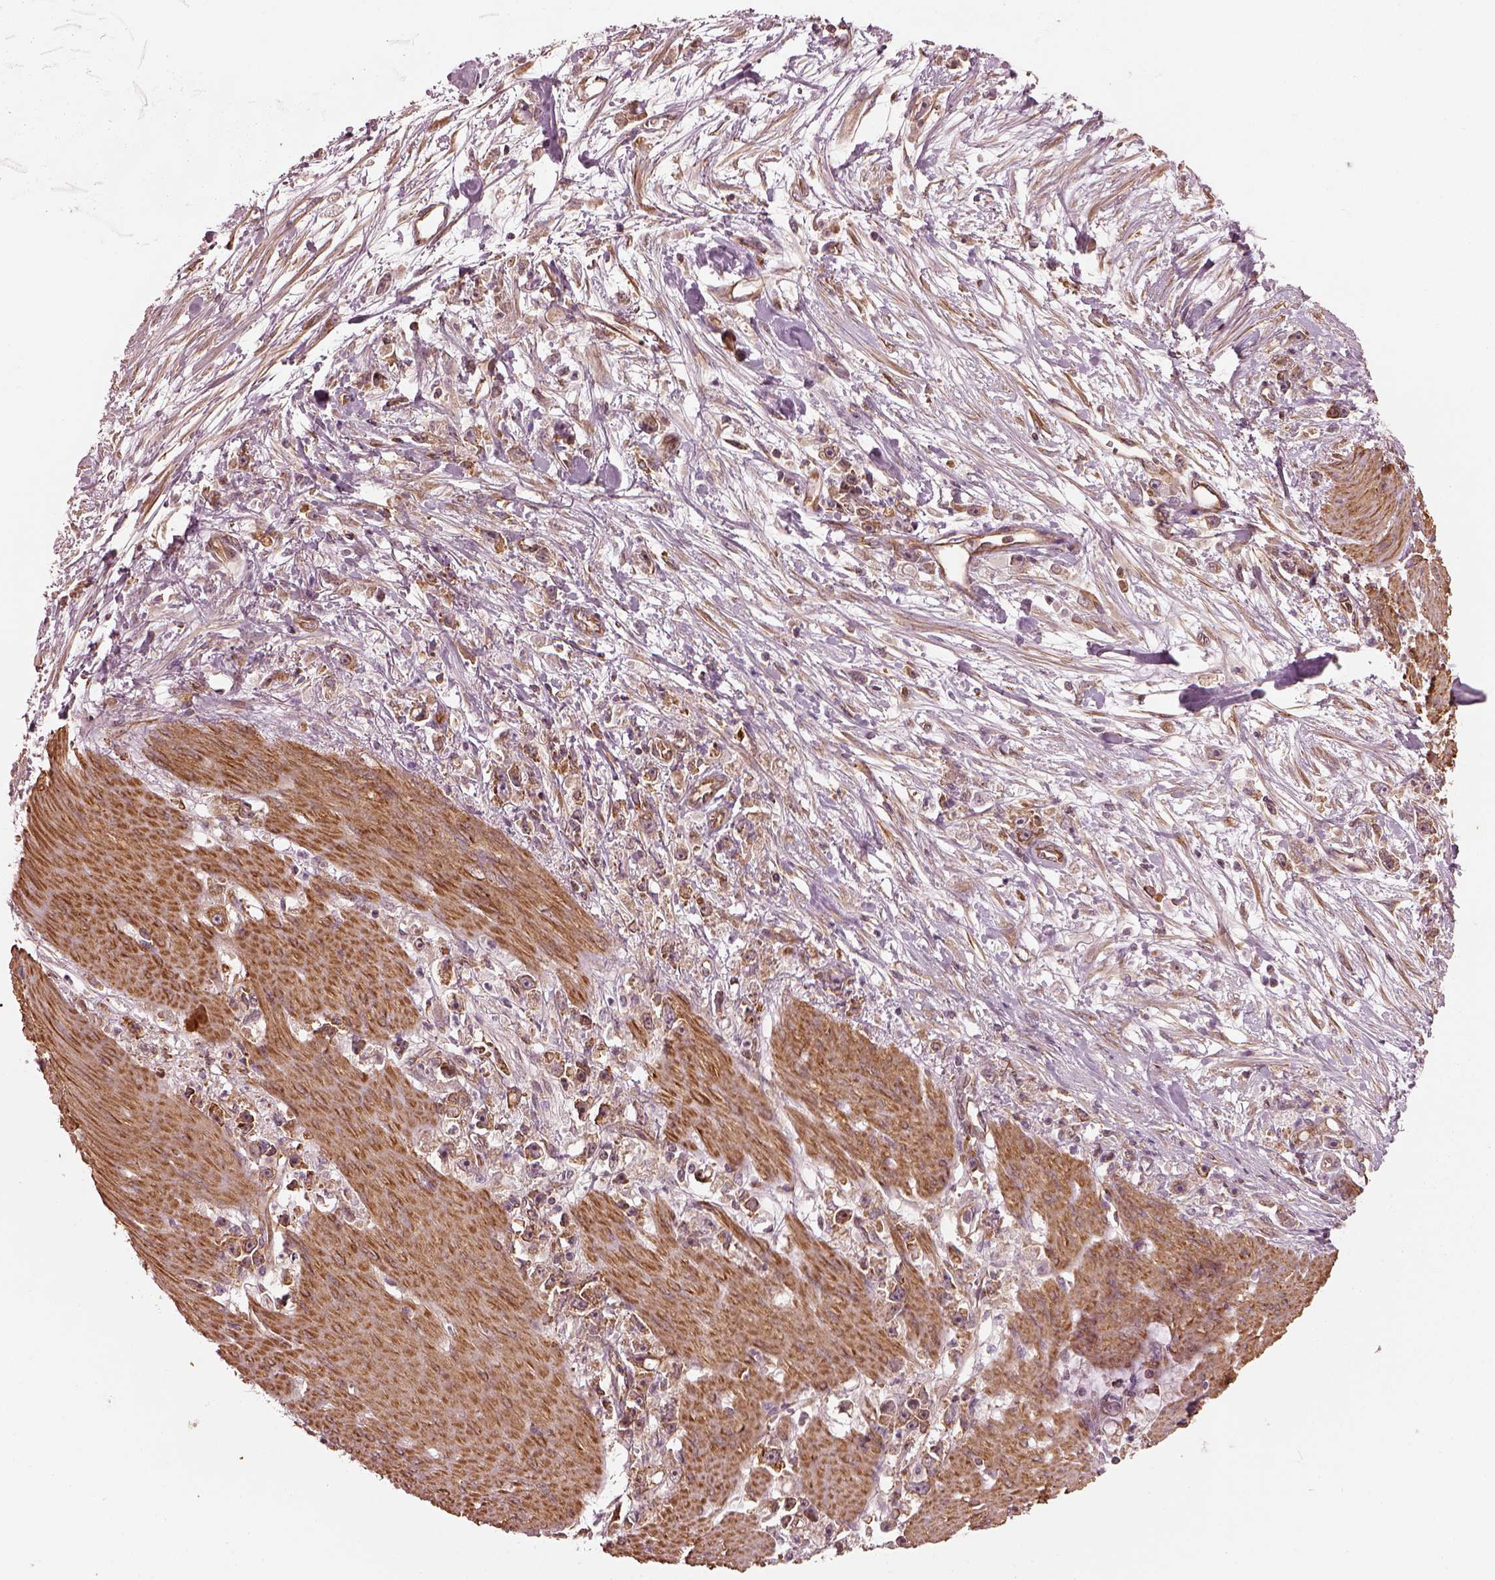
{"staining": {"intensity": "moderate", "quantity": "25%-75%", "location": "cytoplasmic/membranous"}, "tissue": "stomach cancer", "cell_type": "Tumor cells", "image_type": "cancer", "snomed": [{"axis": "morphology", "description": "Adenocarcinoma, NOS"}, {"axis": "topography", "description": "Stomach"}], "caption": "This image shows immunohistochemistry staining of human stomach adenocarcinoma, with medium moderate cytoplasmic/membranous positivity in approximately 25%-75% of tumor cells.", "gene": "LSM14A", "patient": {"sex": "female", "age": 59}}